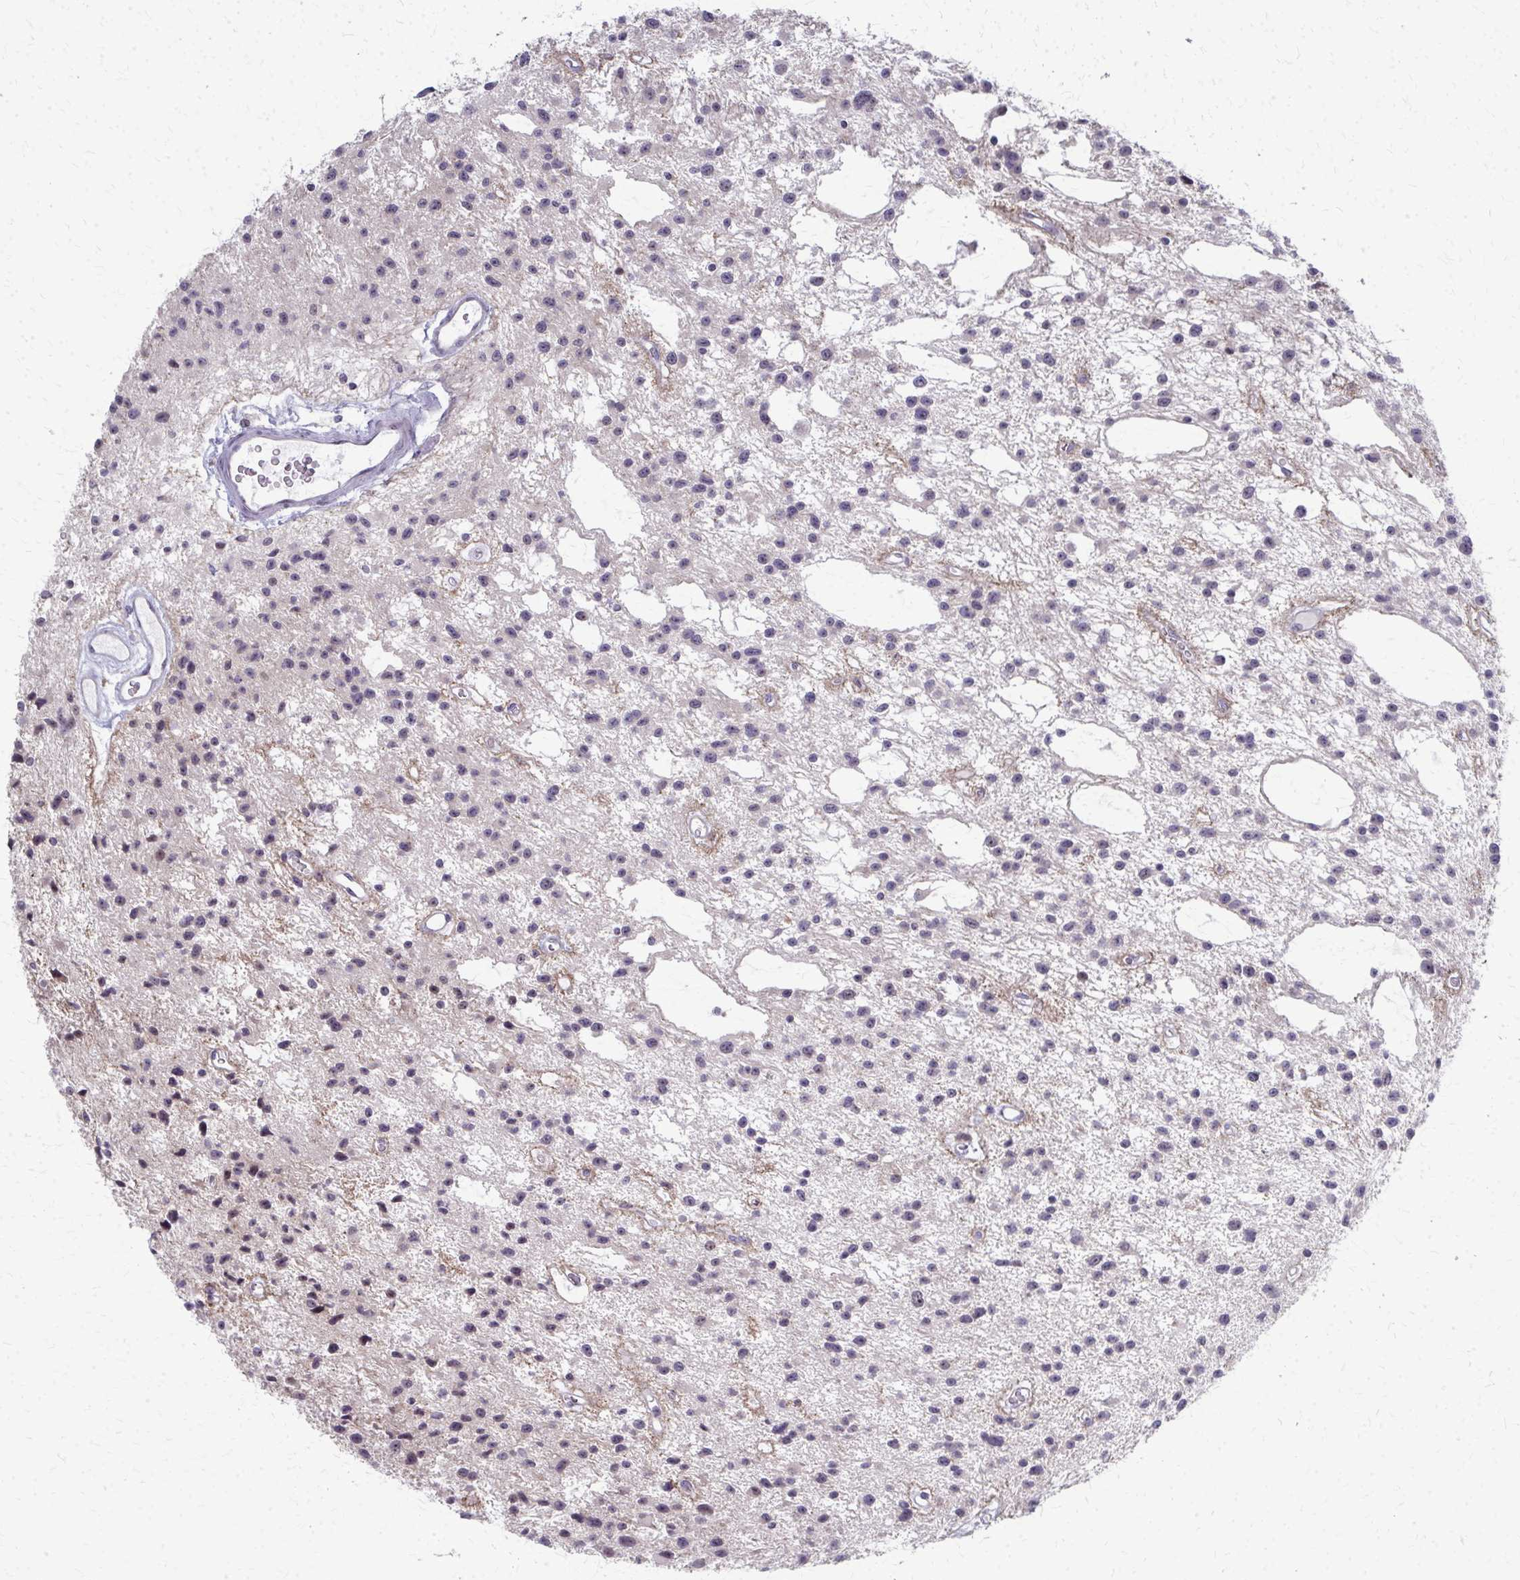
{"staining": {"intensity": "weak", "quantity": "<25%", "location": "nuclear"}, "tissue": "glioma", "cell_type": "Tumor cells", "image_type": "cancer", "snomed": [{"axis": "morphology", "description": "Glioma, malignant, Low grade"}, {"axis": "topography", "description": "Brain"}], "caption": "IHC of human low-grade glioma (malignant) exhibits no positivity in tumor cells. (Stains: DAB immunohistochemistry (IHC) with hematoxylin counter stain, Microscopy: brightfield microscopy at high magnification).", "gene": "NUDT16", "patient": {"sex": "male", "age": 43}}